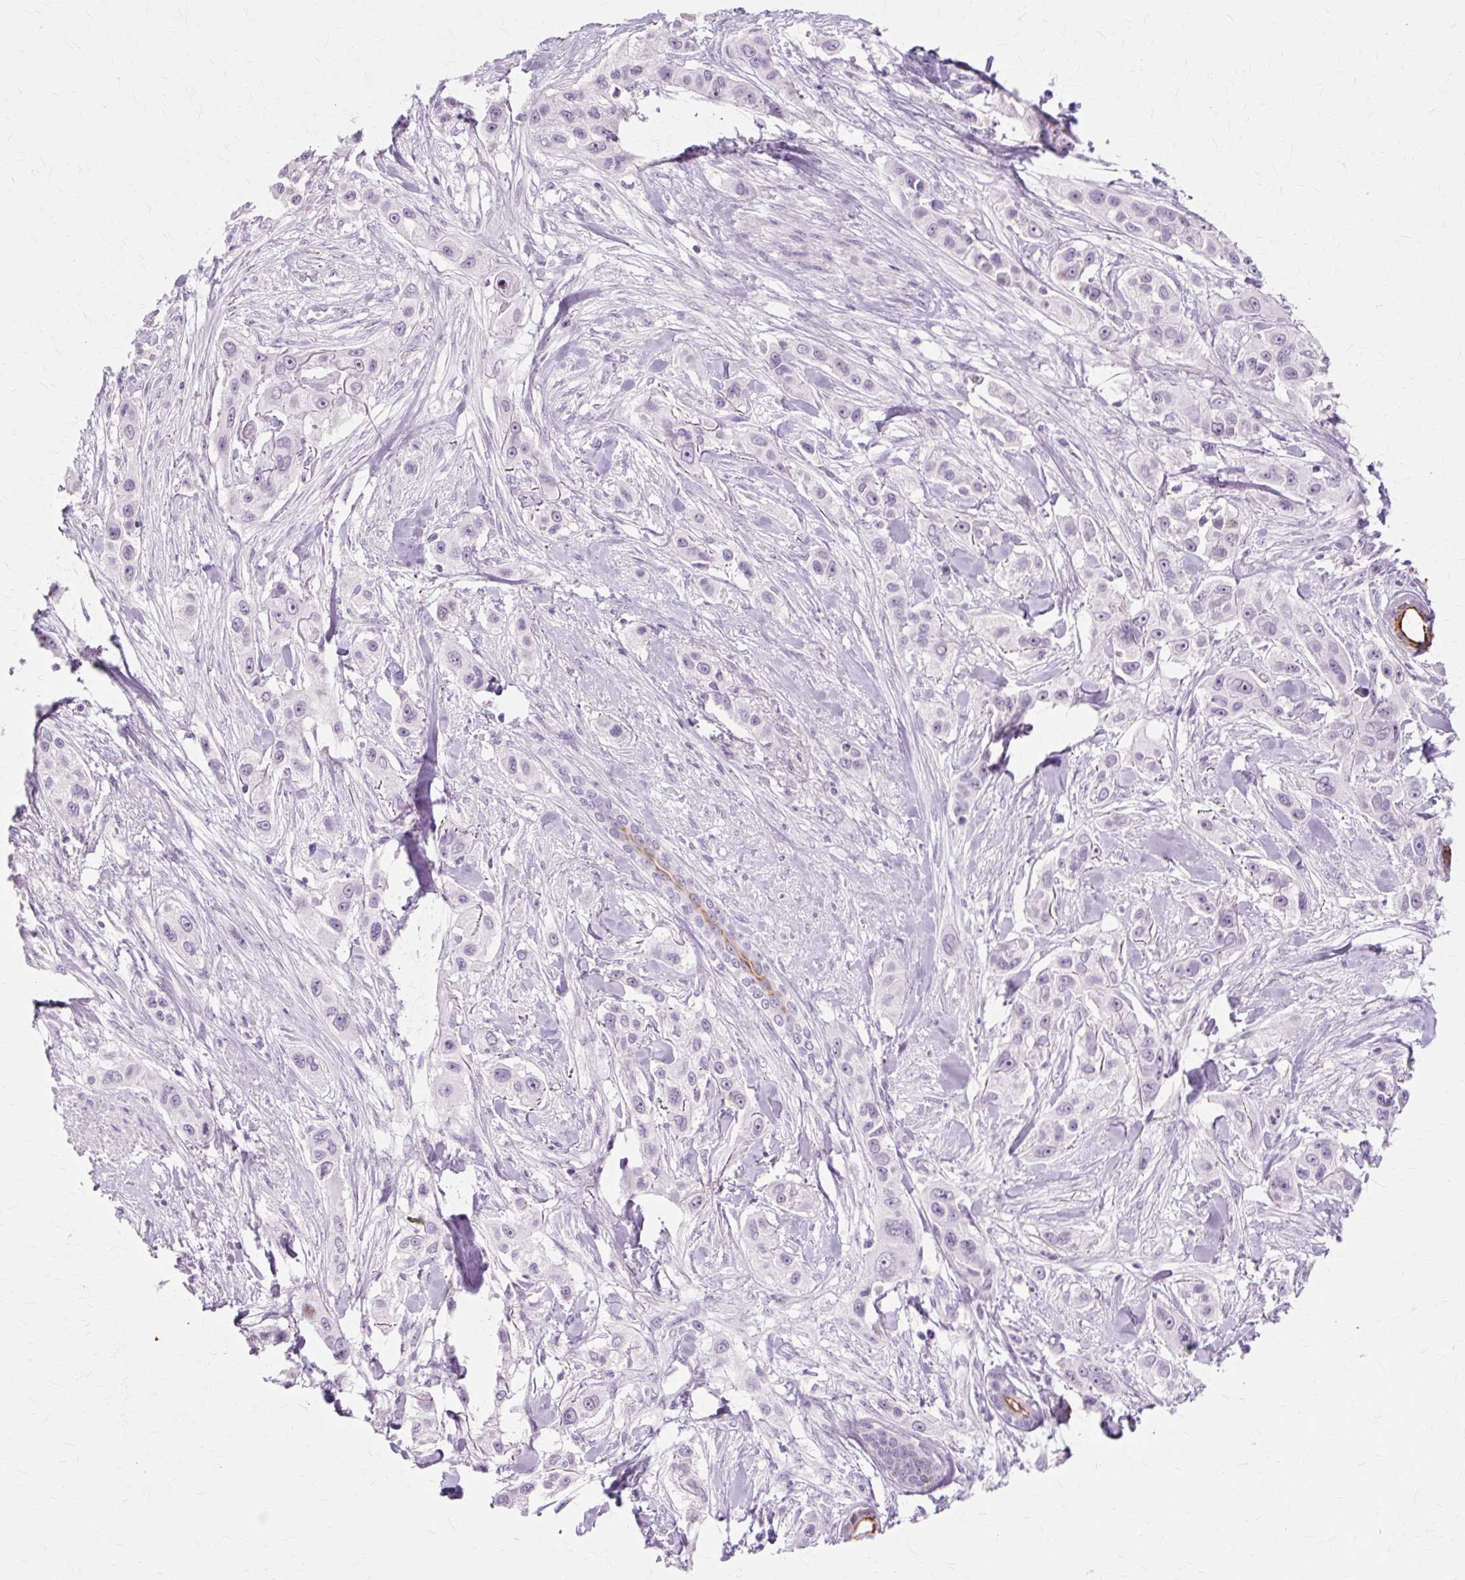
{"staining": {"intensity": "negative", "quantity": "none", "location": "none"}, "tissue": "skin cancer", "cell_type": "Tumor cells", "image_type": "cancer", "snomed": [{"axis": "morphology", "description": "Squamous cell carcinoma, NOS"}, {"axis": "topography", "description": "Skin"}], "caption": "Tumor cells show no significant staining in squamous cell carcinoma (skin).", "gene": "IRX2", "patient": {"sex": "male", "age": 63}}